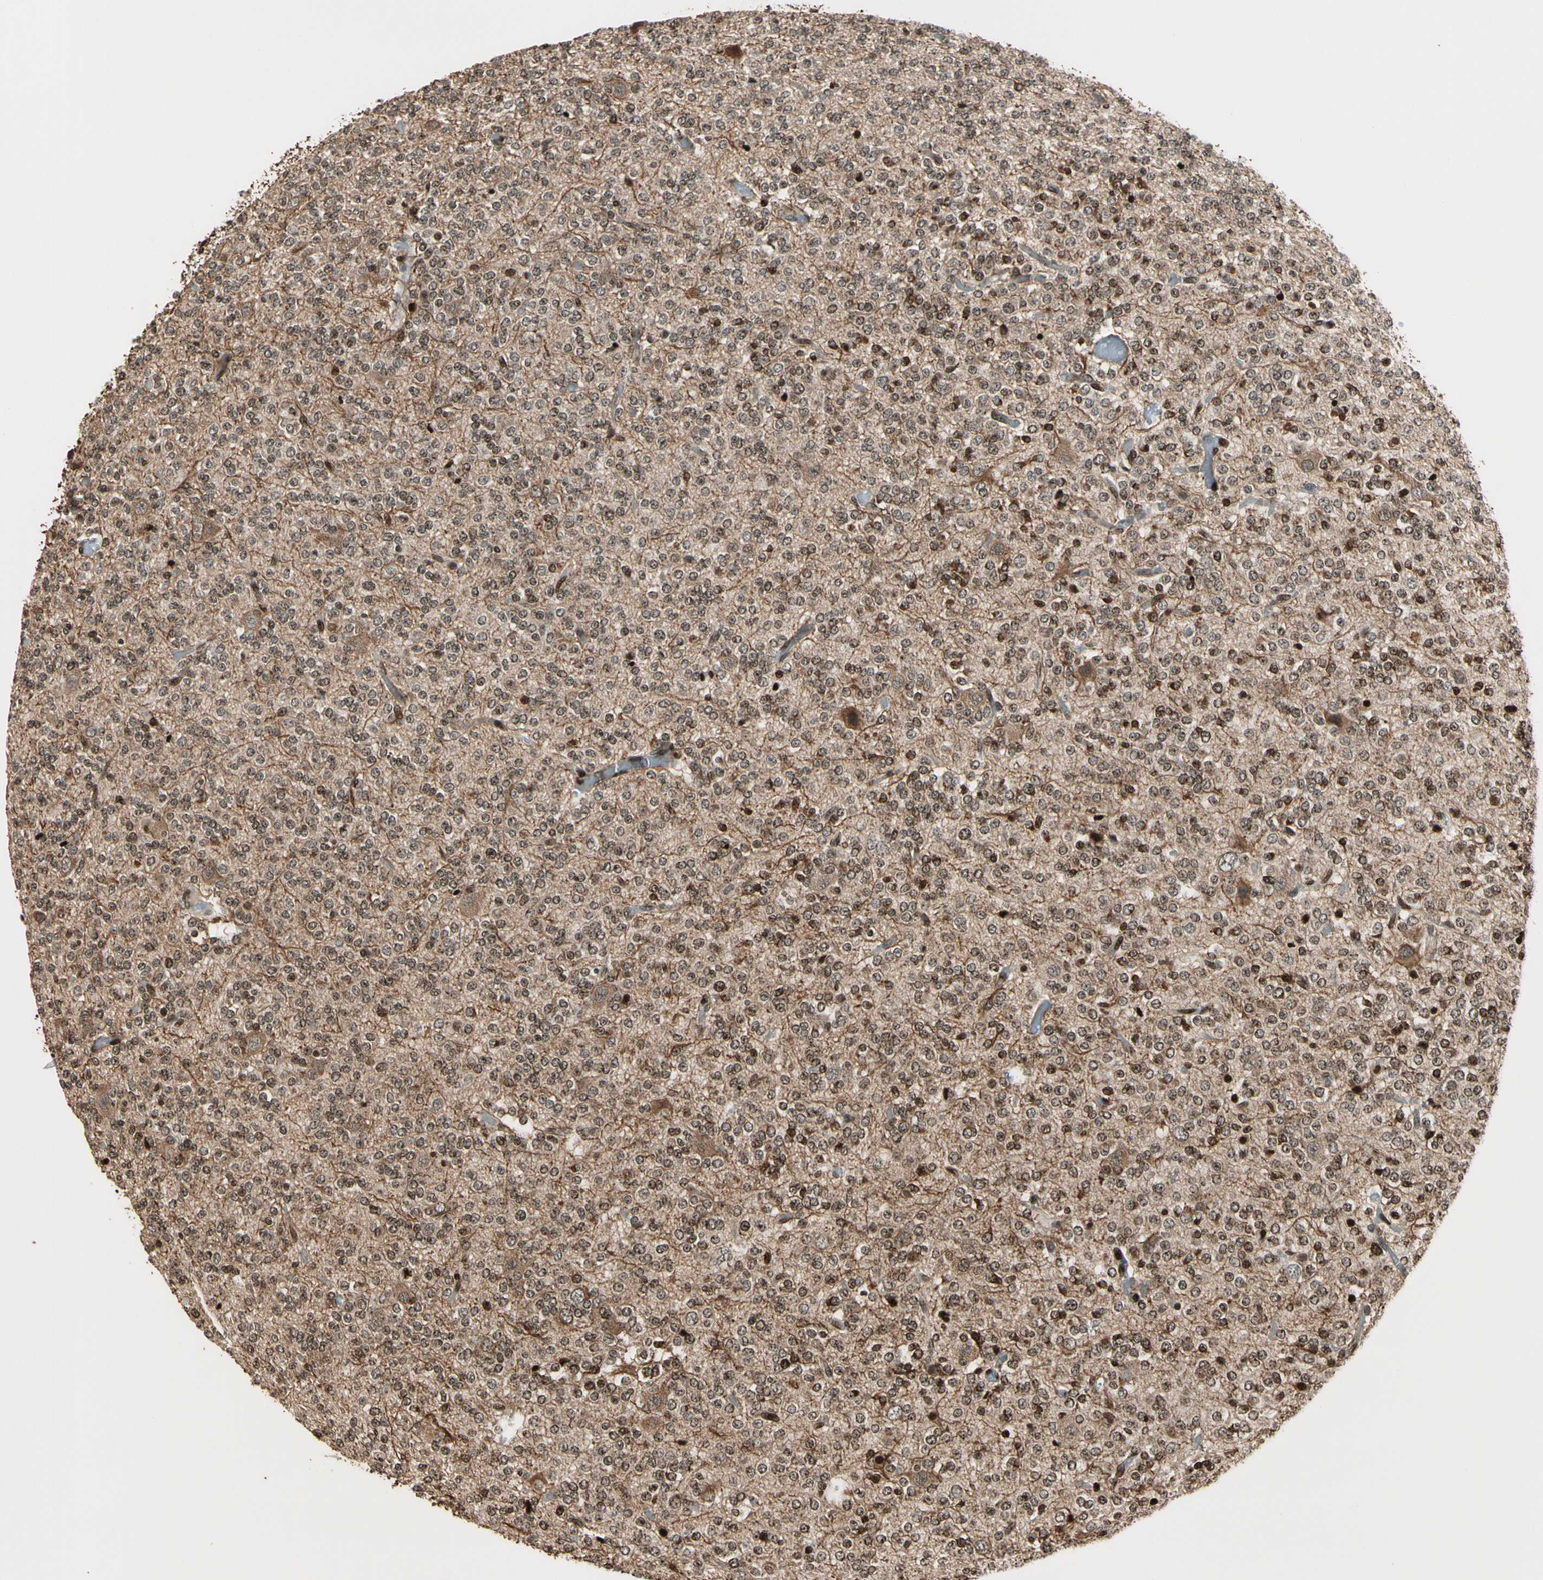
{"staining": {"intensity": "moderate", "quantity": ">75%", "location": "cytoplasmic/membranous,nuclear"}, "tissue": "glioma", "cell_type": "Tumor cells", "image_type": "cancer", "snomed": [{"axis": "morphology", "description": "Glioma, malignant, Low grade"}, {"axis": "topography", "description": "Brain"}], "caption": "This is an image of IHC staining of low-grade glioma (malignant), which shows moderate positivity in the cytoplasmic/membranous and nuclear of tumor cells.", "gene": "TSHZ3", "patient": {"sex": "male", "age": 38}}